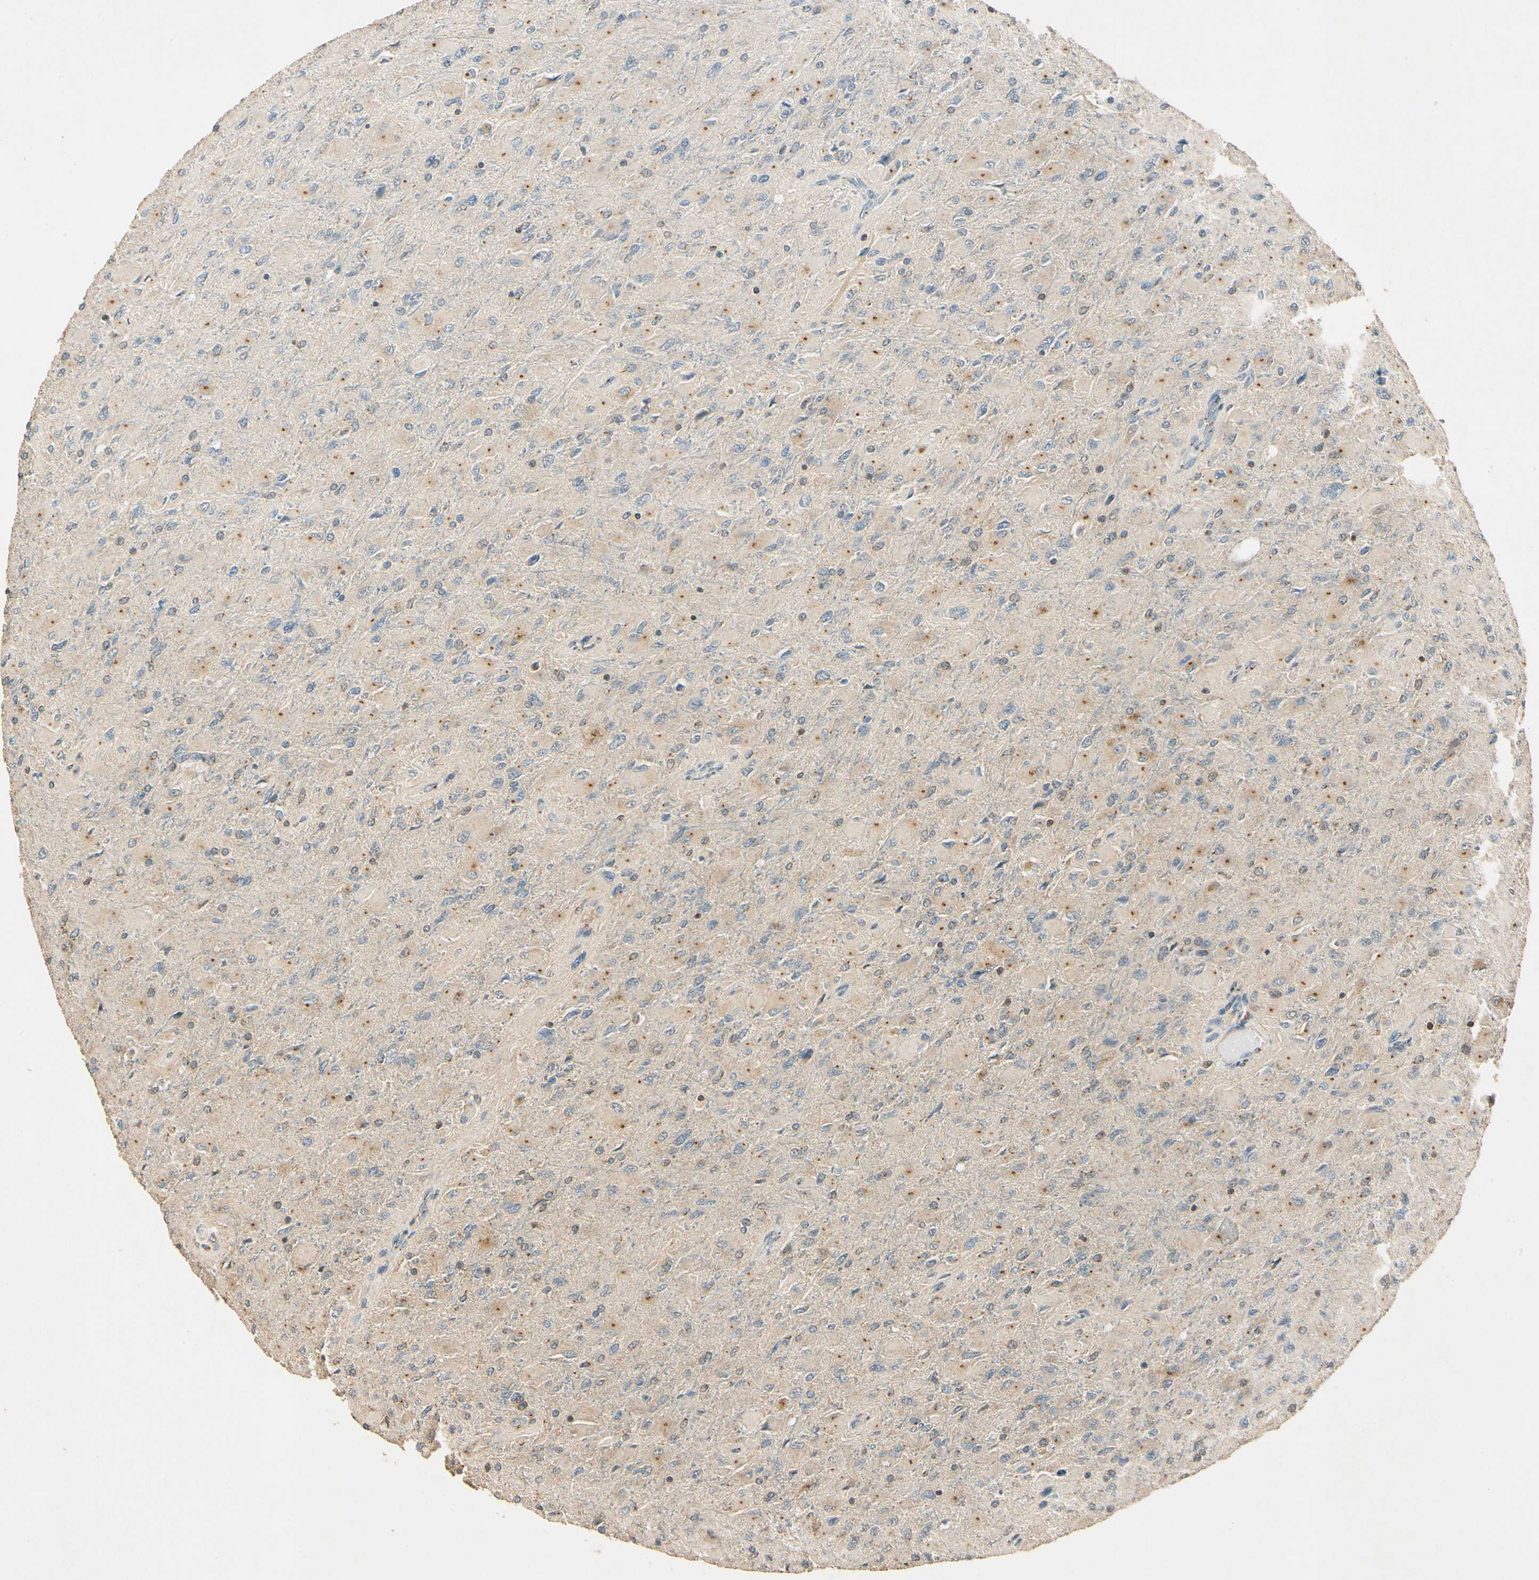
{"staining": {"intensity": "moderate", "quantity": "<25%", "location": "cytoplasmic/membranous"}, "tissue": "glioma", "cell_type": "Tumor cells", "image_type": "cancer", "snomed": [{"axis": "morphology", "description": "Glioma, malignant, High grade"}, {"axis": "topography", "description": "Cerebral cortex"}], "caption": "Immunohistochemistry (IHC) histopathology image of neoplastic tissue: human high-grade glioma (malignant) stained using immunohistochemistry demonstrates low levels of moderate protein expression localized specifically in the cytoplasmic/membranous of tumor cells, appearing as a cytoplasmic/membranous brown color.", "gene": "AKAP9", "patient": {"sex": "female", "age": 36}}